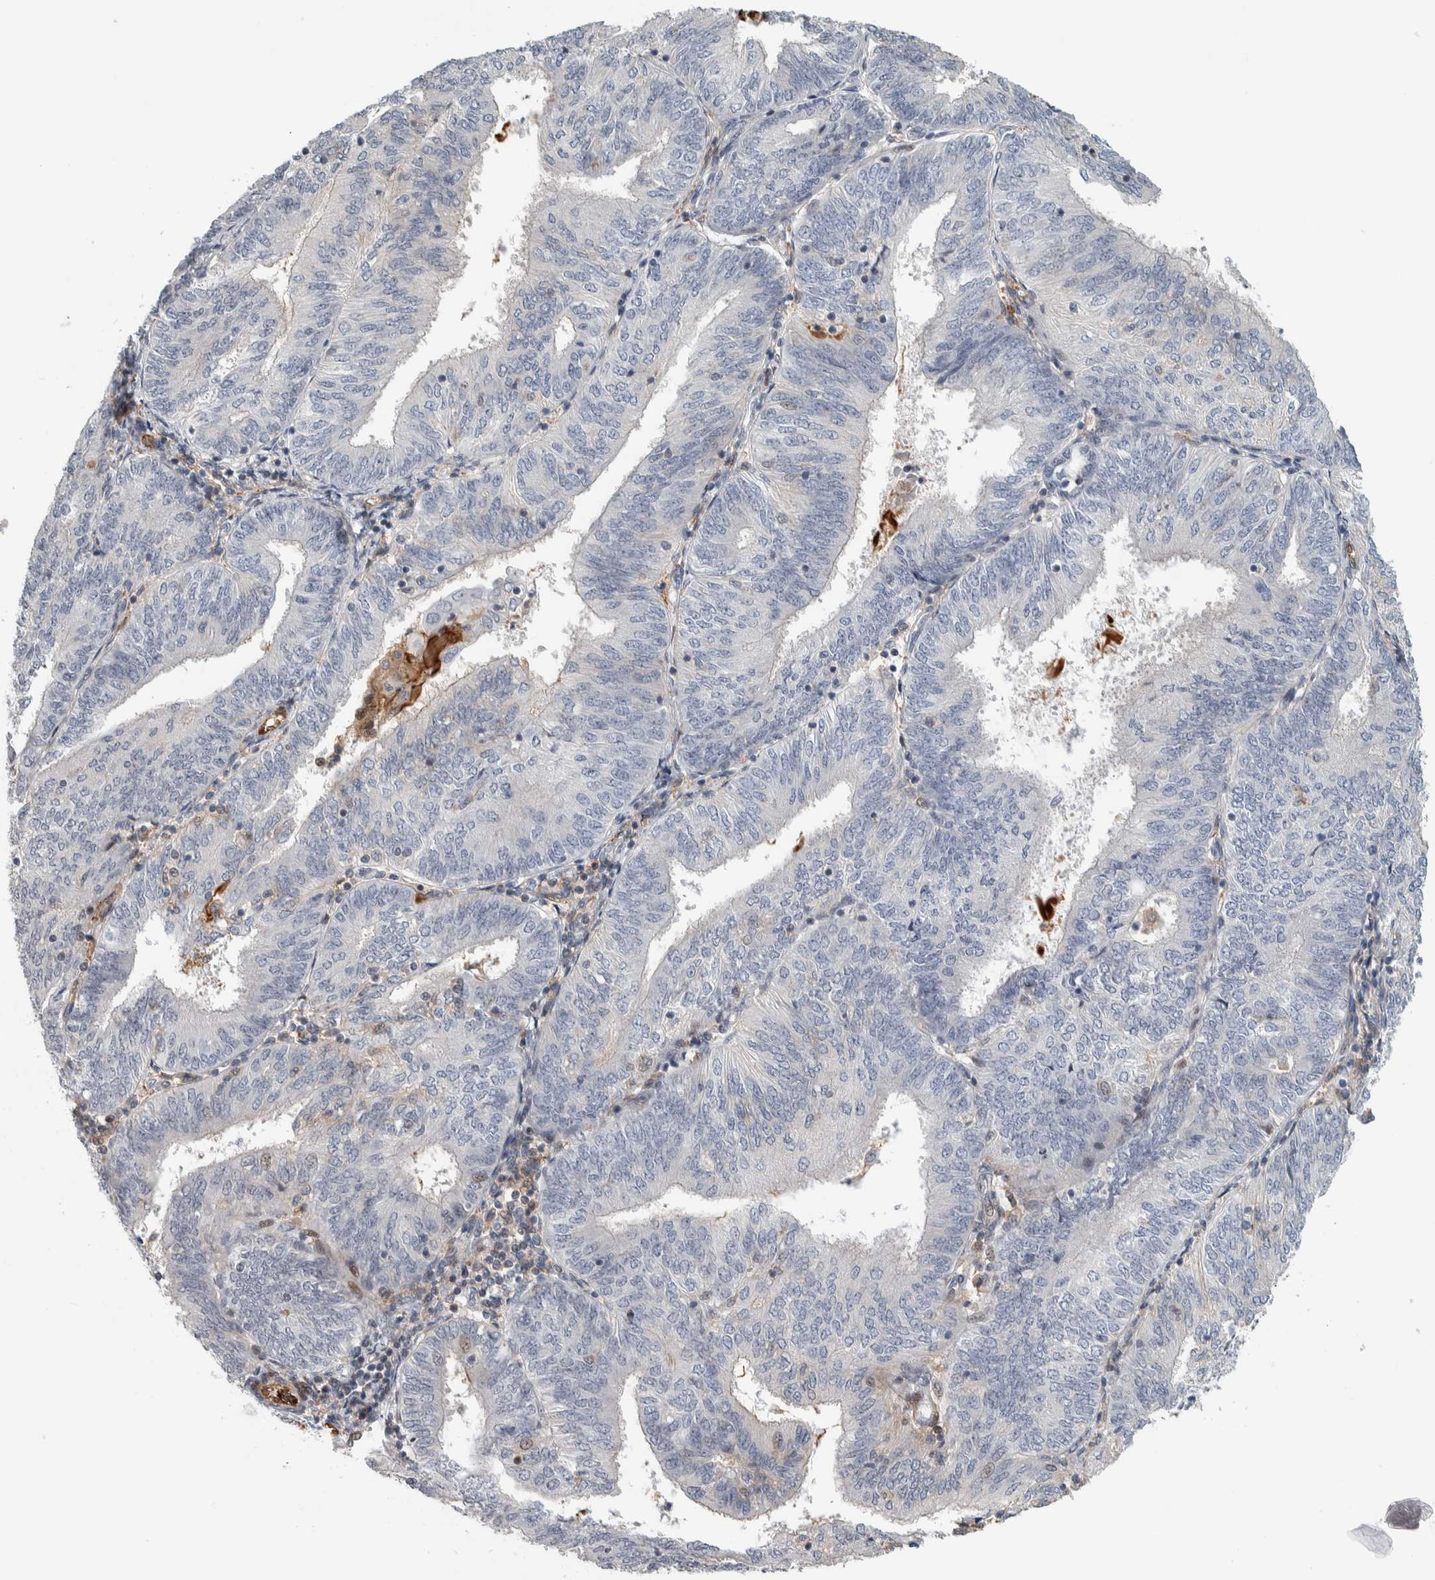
{"staining": {"intensity": "negative", "quantity": "none", "location": "none"}, "tissue": "endometrial cancer", "cell_type": "Tumor cells", "image_type": "cancer", "snomed": [{"axis": "morphology", "description": "Adenocarcinoma, NOS"}, {"axis": "topography", "description": "Endometrium"}], "caption": "Photomicrograph shows no significant protein expression in tumor cells of endometrial cancer (adenocarcinoma).", "gene": "MSL1", "patient": {"sex": "female", "age": 58}}